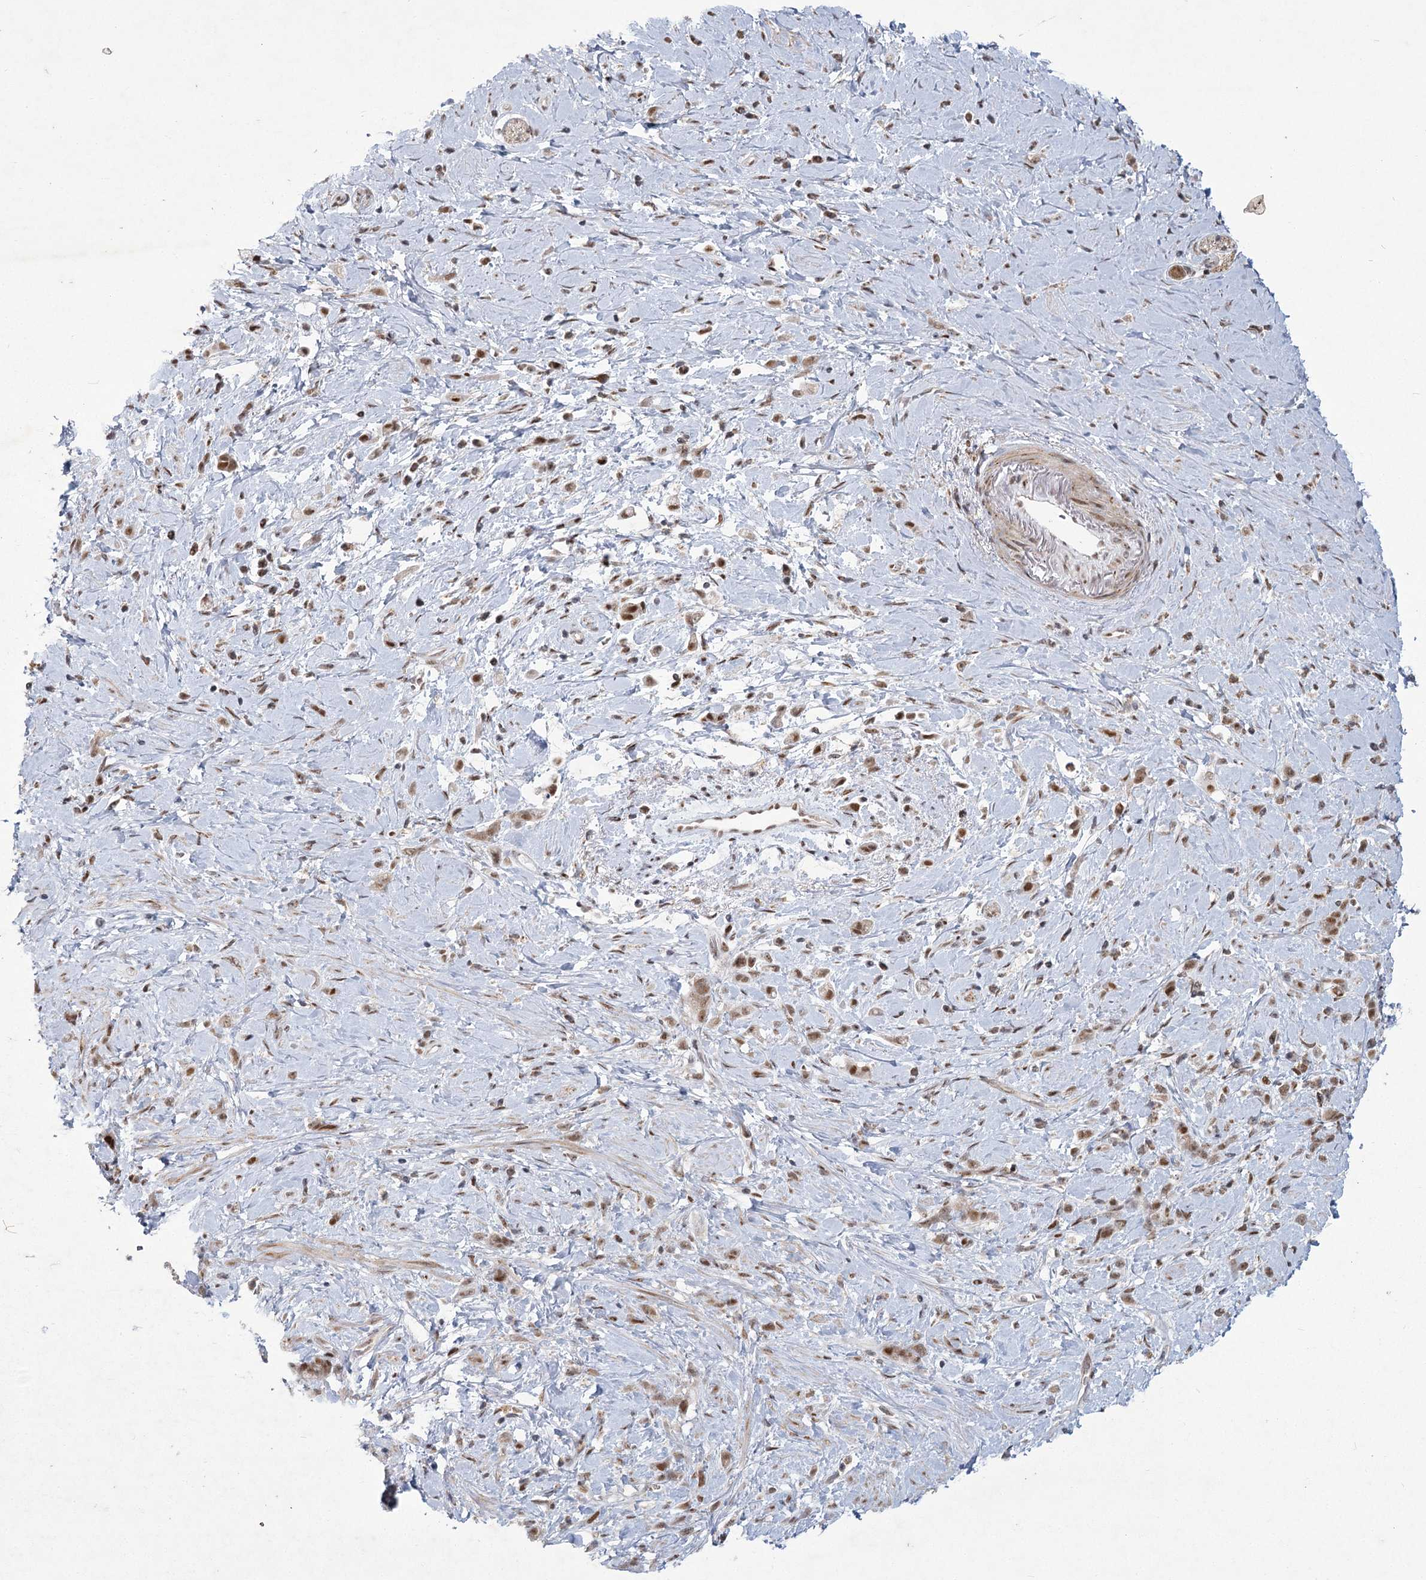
{"staining": {"intensity": "moderate", "quantity": ">75%", "location": "nuclear"}, "tissue": "stomach cancer", "cell_type": "Tumor cells", "image_type": "cancer", "snomed": [{"axis": "morphology", "description": "Adenocarcinoma, NOS"}, {"axis": "topography", "description": "Stomach"}], "caption": "Tumor cells show moderate nuclear staining in about >75% of cells in stomach cancer (adenocarcinoma).", "gene": "CIB4", "patient": {"sex": "female", "age": 60}}